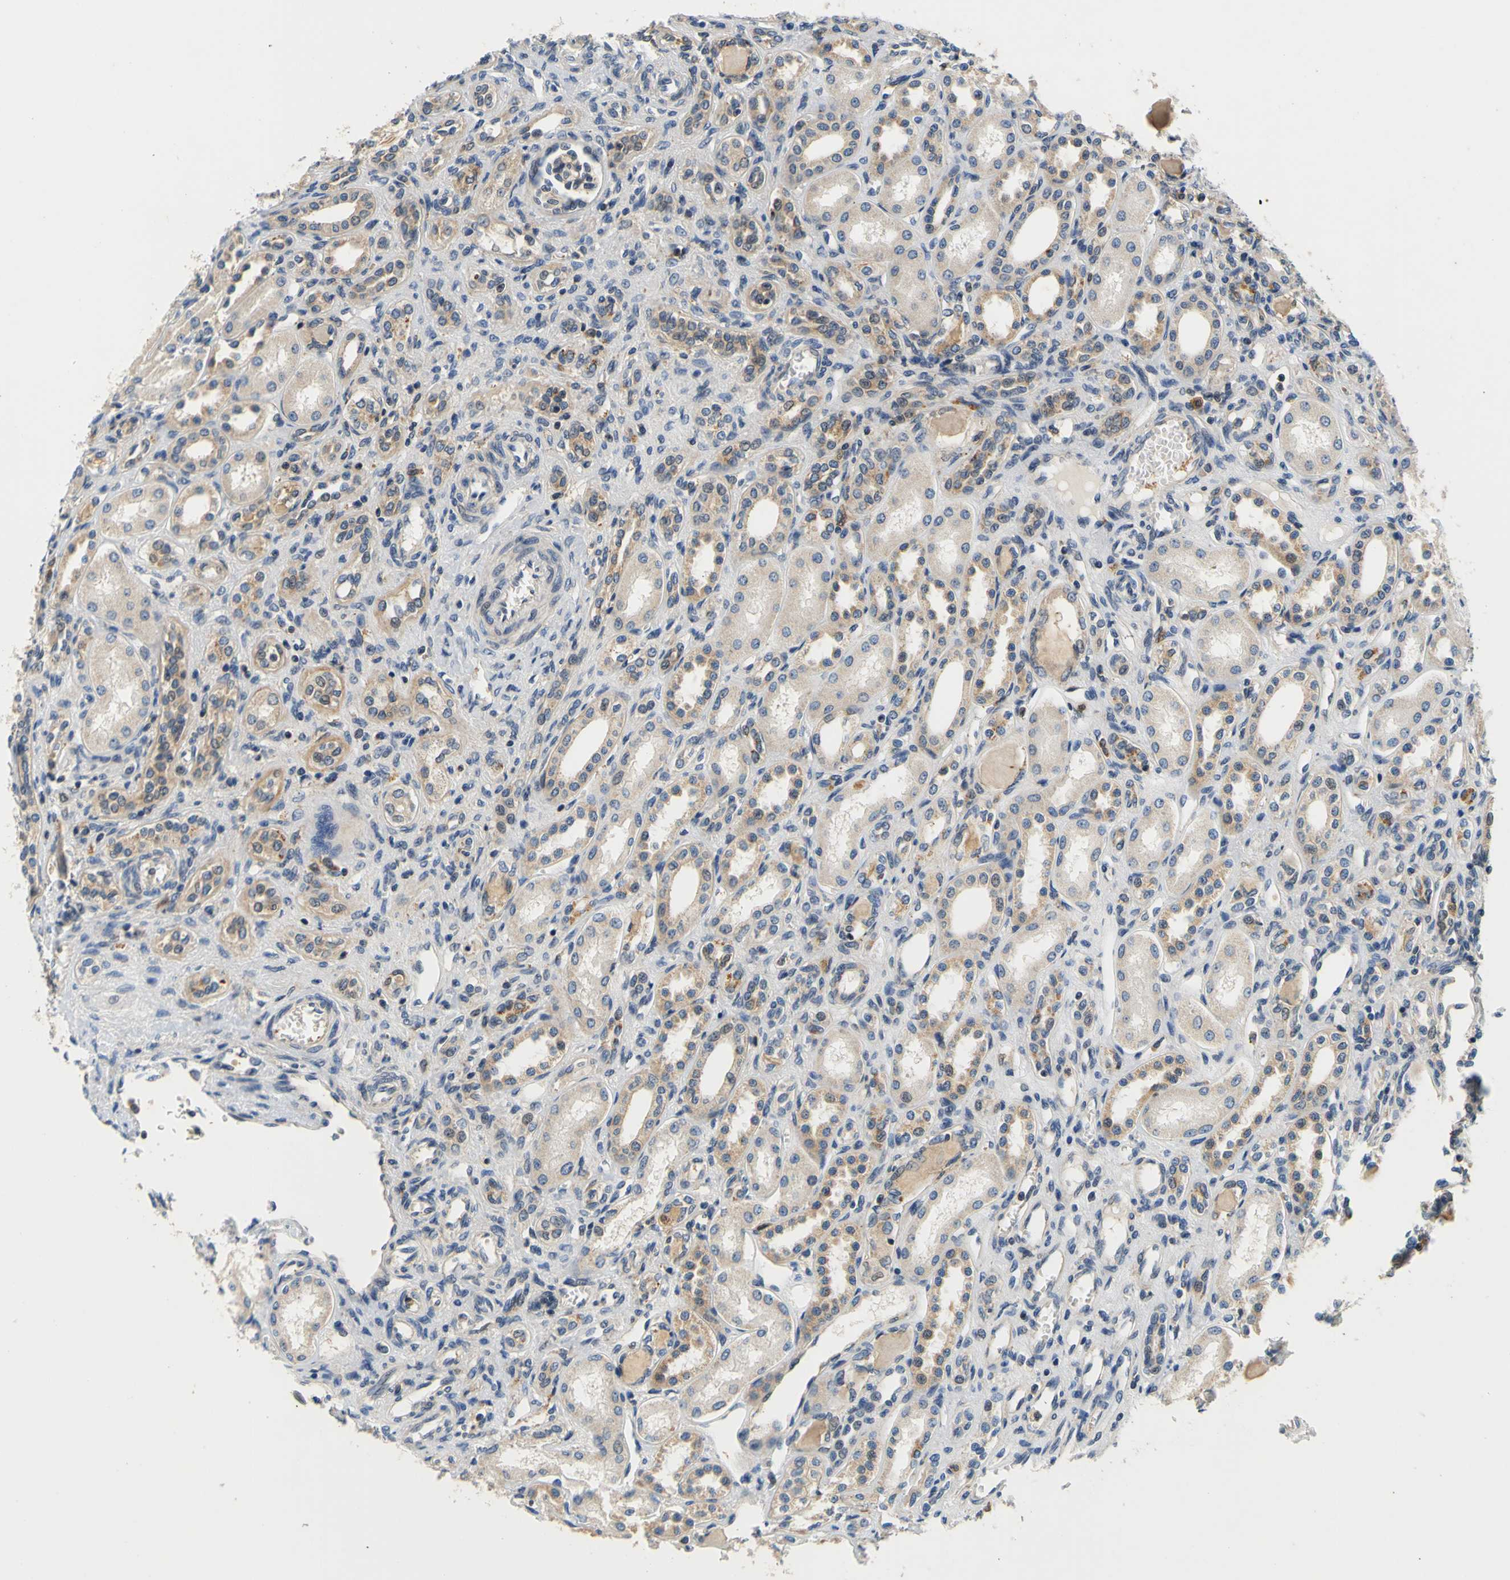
{"staining": {"intensity": "weak", "quantity": ">75%", "location": "cytoplasmic/membranous"}, "tissue": "kidney", "cell_type": "Cells in glomeruli", "image_type": "normal", "snomed": [{"axis": "morphology", "description": "Normal tissue, NOS"}, {"axis": "topography", "description": "Kidney"}], "caption": "Immunohistochemical staining of benign kidney demonstrates >75% levels of weak cytoplasmic/membranous protein staining in approximately >75% of cells in glomeruli. (DAB (3,3'-diaminobenzidine) IHC, brown staining for protein, blue staining for nuclei).", "gene": "TNIK", "patient": {"sex": "male", "age": 7}}